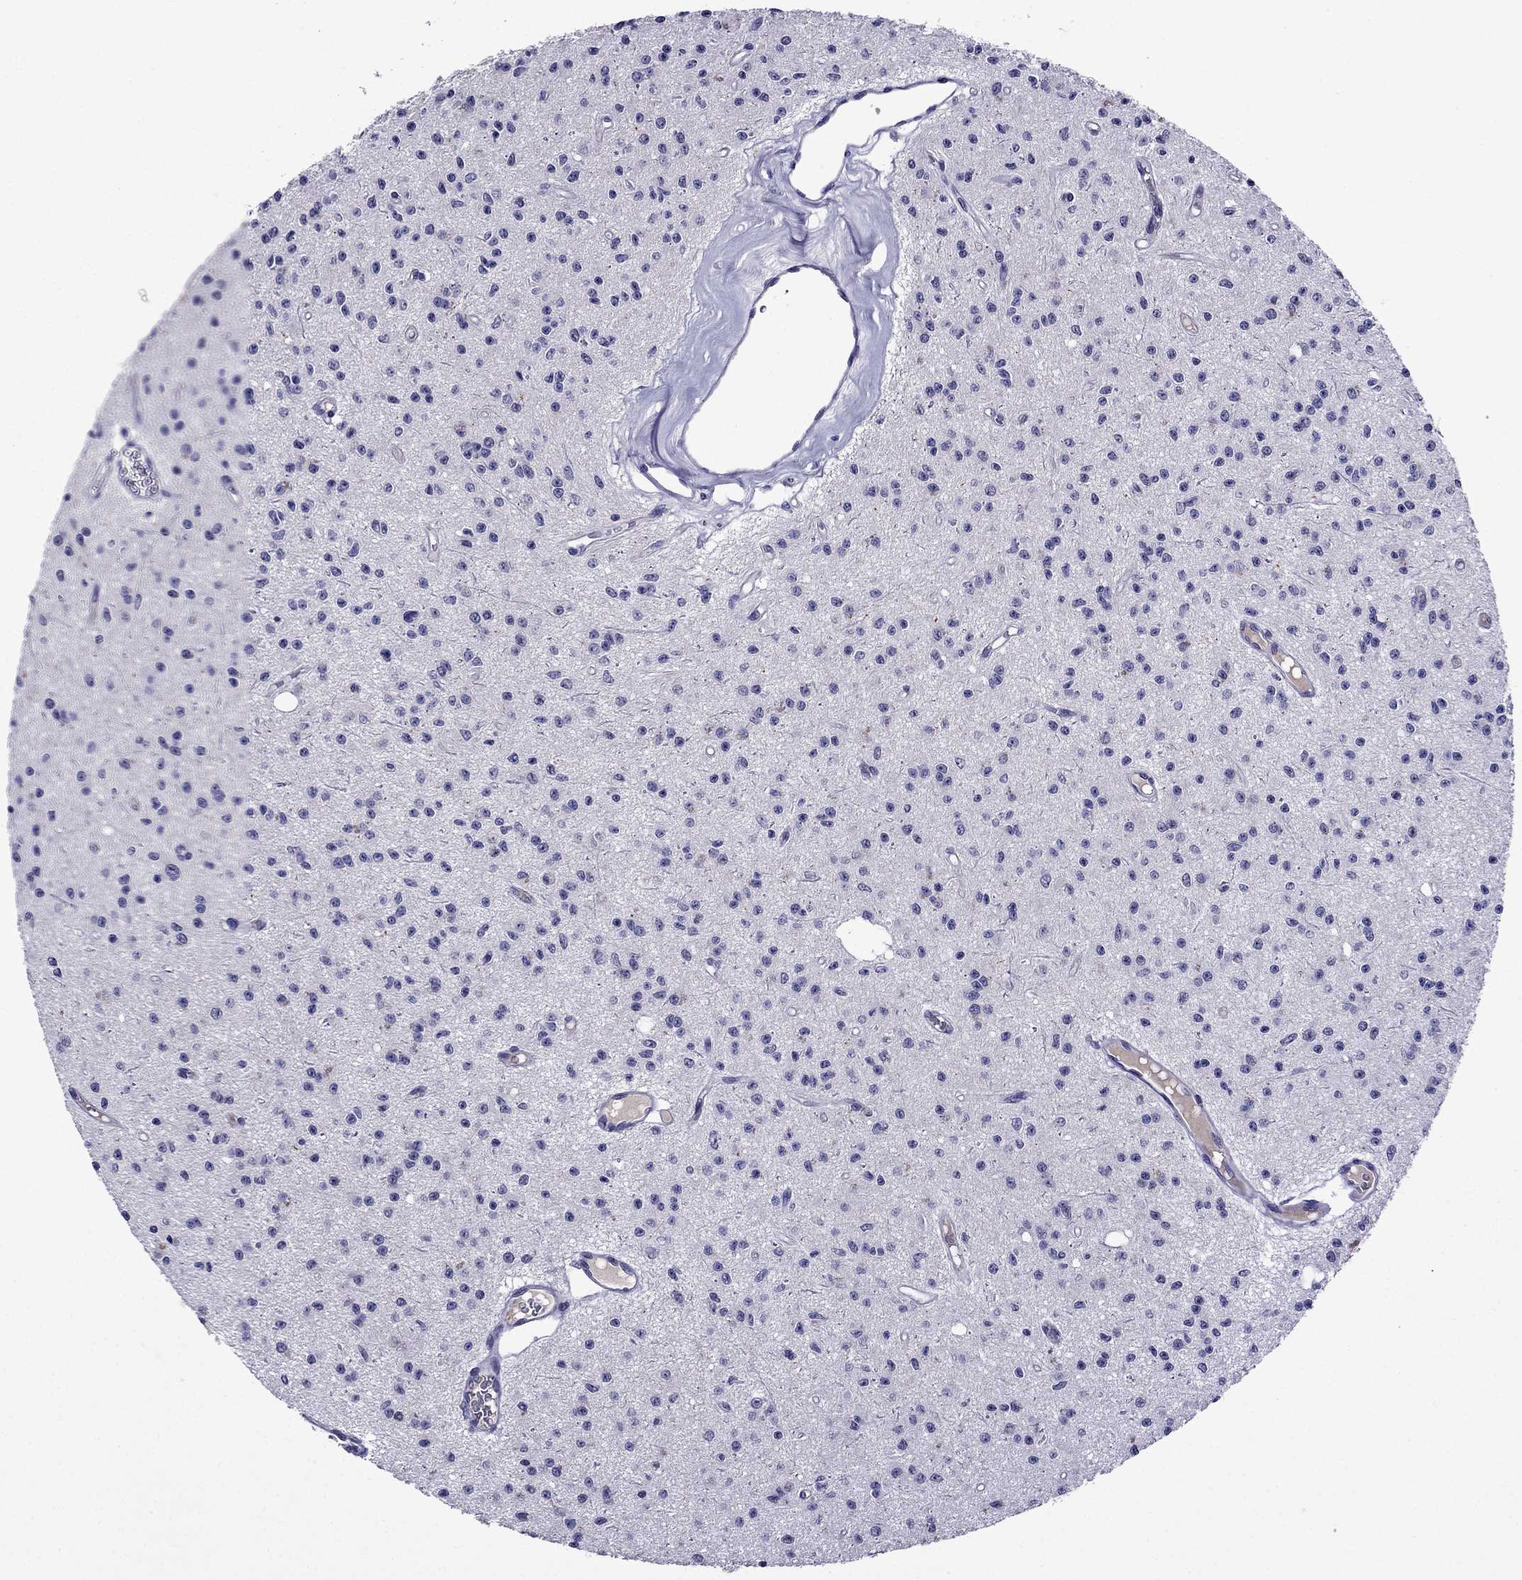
{"staining": {"intensity": "negative", "quantity": "none", "location": "none"}, "tissue": "glioma", "cell_type": "Tumor cells", "image_type": "cancer", "snomed": [{"axis": "morphology", "description": "Glioma, malignant, Low grade"}, {"axis": "topography", "description": "Brain"}], "caption": "IHC histopathology image of glioma stained for a protein (brown), which shows no expression in tumor cells. (Brightfield microscopy of DAB (3,3'-diaminobenzidine) immunohistochemistry at high magnification).", "gene": "SPTBN4", "patient": {"sex": "female", "age": 45}}